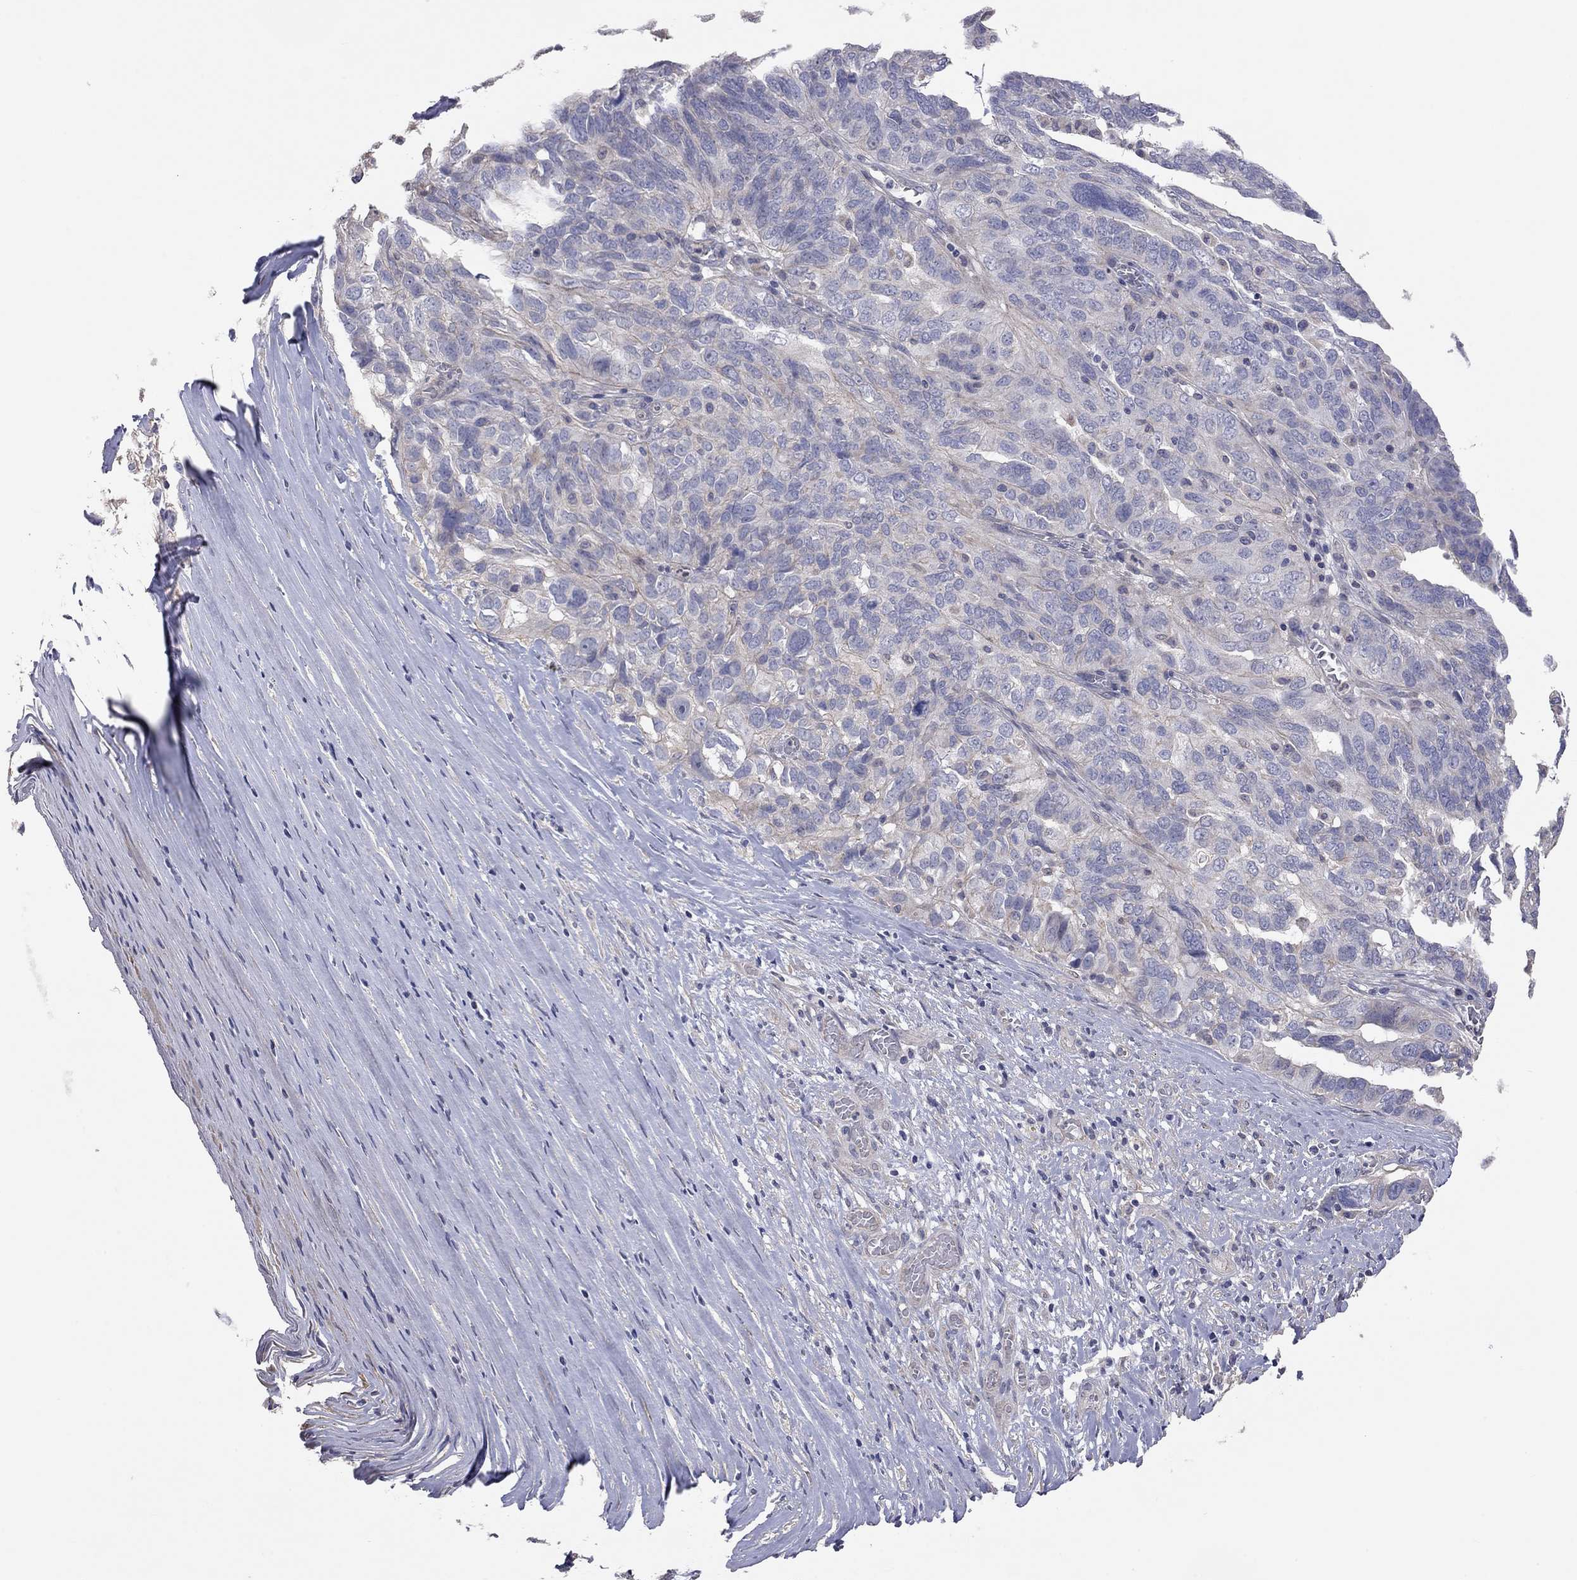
{"staining": {"intensity": "weak", "quantity": "<25%", "location": "cytoplasmic/membranous"}, "tissue": "ovarian cancer", "cell_type": "Tumor cells", "image_type": "cancer", "snomed": [{"axis": "morphology", "description": "Carcinoma, endometroid"}, {"axis": "topography", "description": "Soft tissue"}, {"axis": "topography", "description": "Ovary"}], "caption": "Immunohistochemistry histopathology image of neoplastic tissue: human ovarian cancer stained with DAB (3,3'-diaminobenzidine) displays no significant protein staining in tumor cells.", "gene": "KCNB1", "patient": {"sex": "female", "age": 52}}